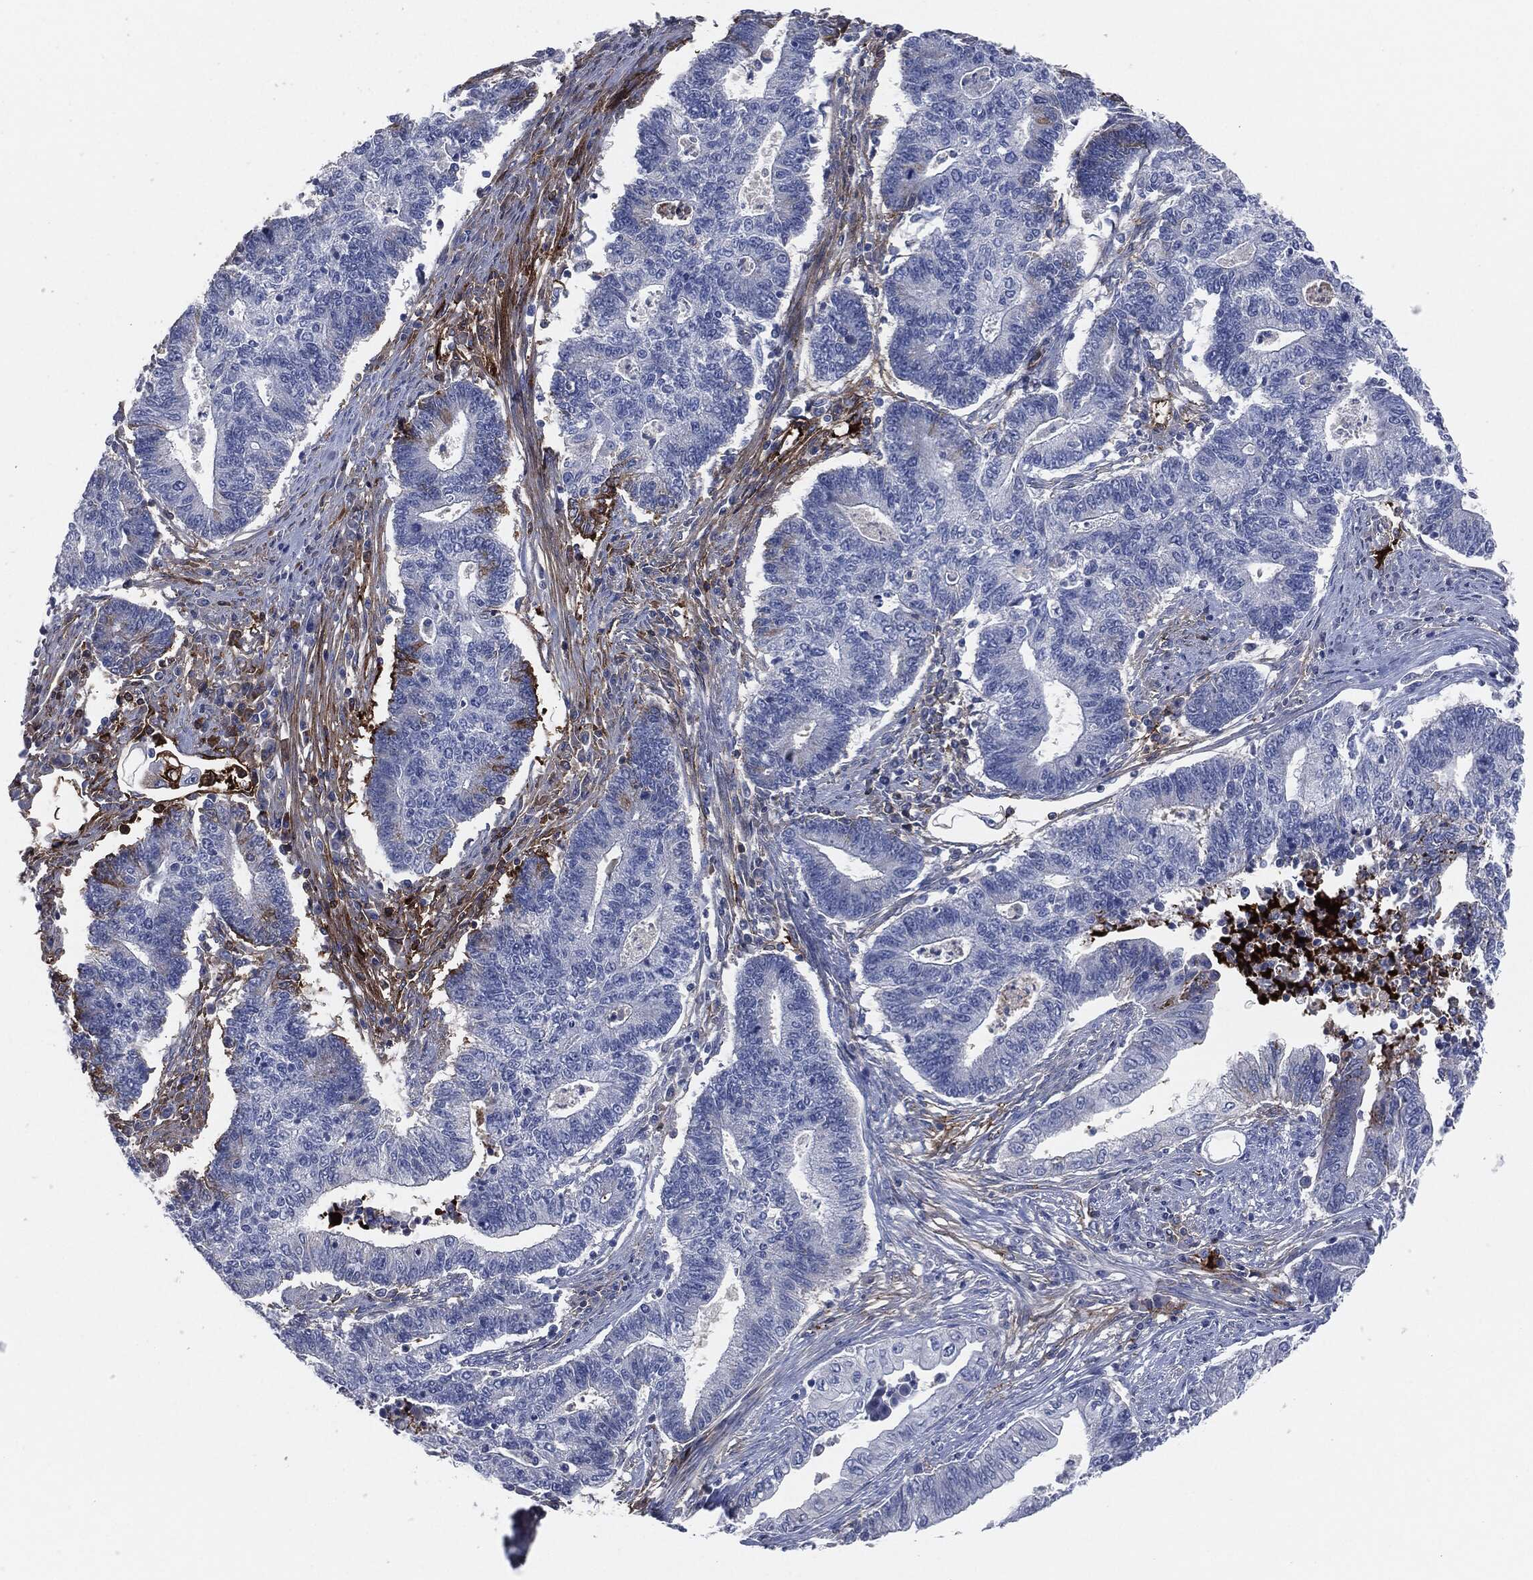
{"staining": {"intensity": "negative", "quantity": "none", "location": "none"}, "tissue": "endometrial cancer", "cell_type": "Tumor cells", "image_type": "cancer", "snomed": [{"axis": "morphology", "description": "Adenocarcinoma, NOS"}, {"axis": "topography", "description": "Uterus"}, {"axis": "topography", "description": "Endometrium"}], "caption": "Tumor cells are negative for protein expression in human endometrial cancer (adenocarcinoma).", "gene": "APOB", "patient": {"sex": "female", "age": 54}}